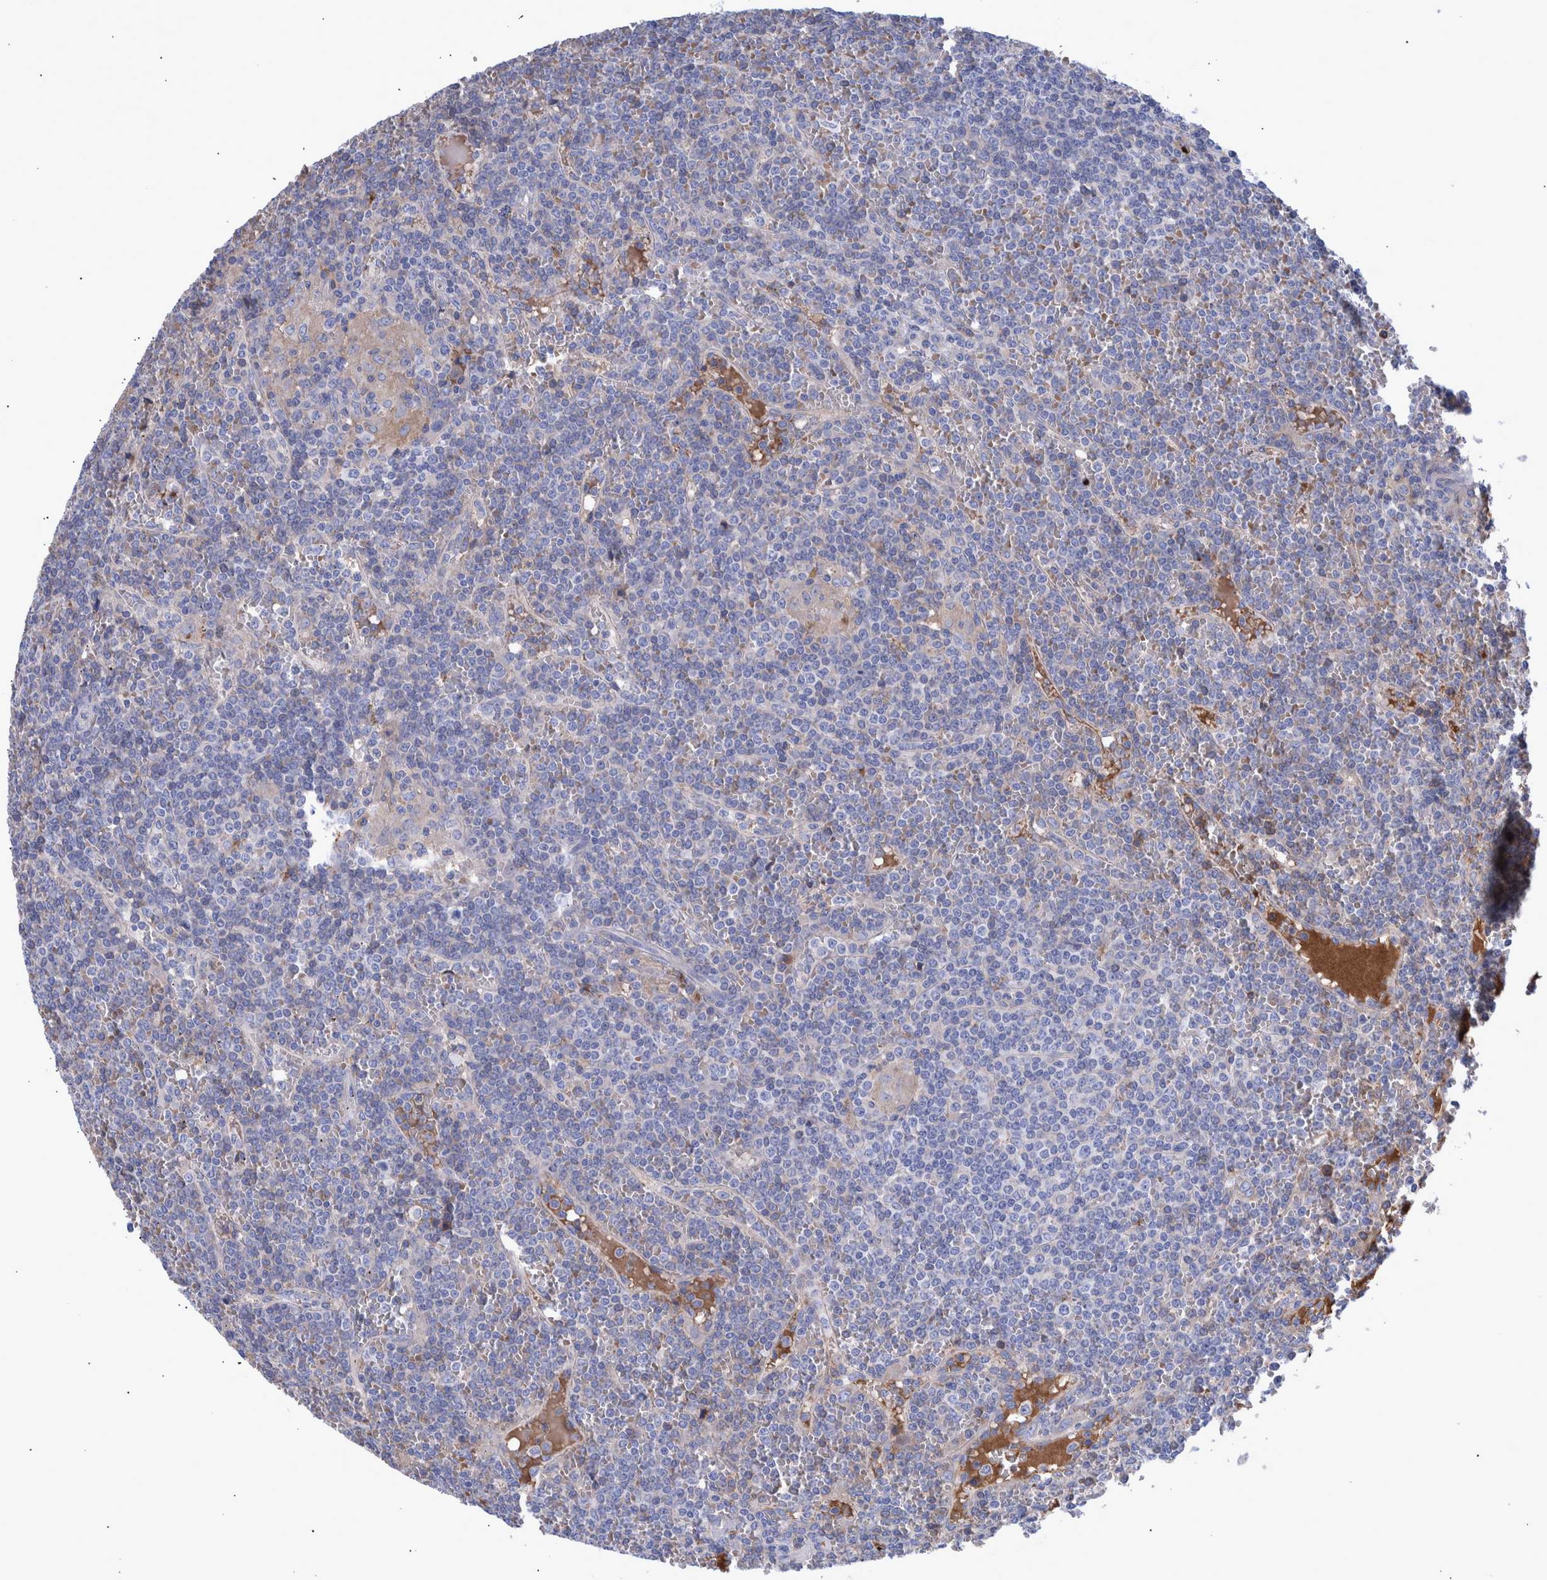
{"staining": {"intensity": "negative", "quantity": "none", "location": "none"}, "tissue": "lymphoma", "cell_type": "Tumor cells", "image_type": "cancer", "snomed": [{"axis": "morphology", "description": "Malignant lymphoma, non-Hodgkin's type, Low grade"}, {"axis": "topography", "description": "Spleen"}], "caption": "There is no significant staining in tumor cells of malignant lymphoma, non-Hodgkin's type (low-grade).", "gene": "DLL4", "patient": {"sex": "female", "age": 19}}